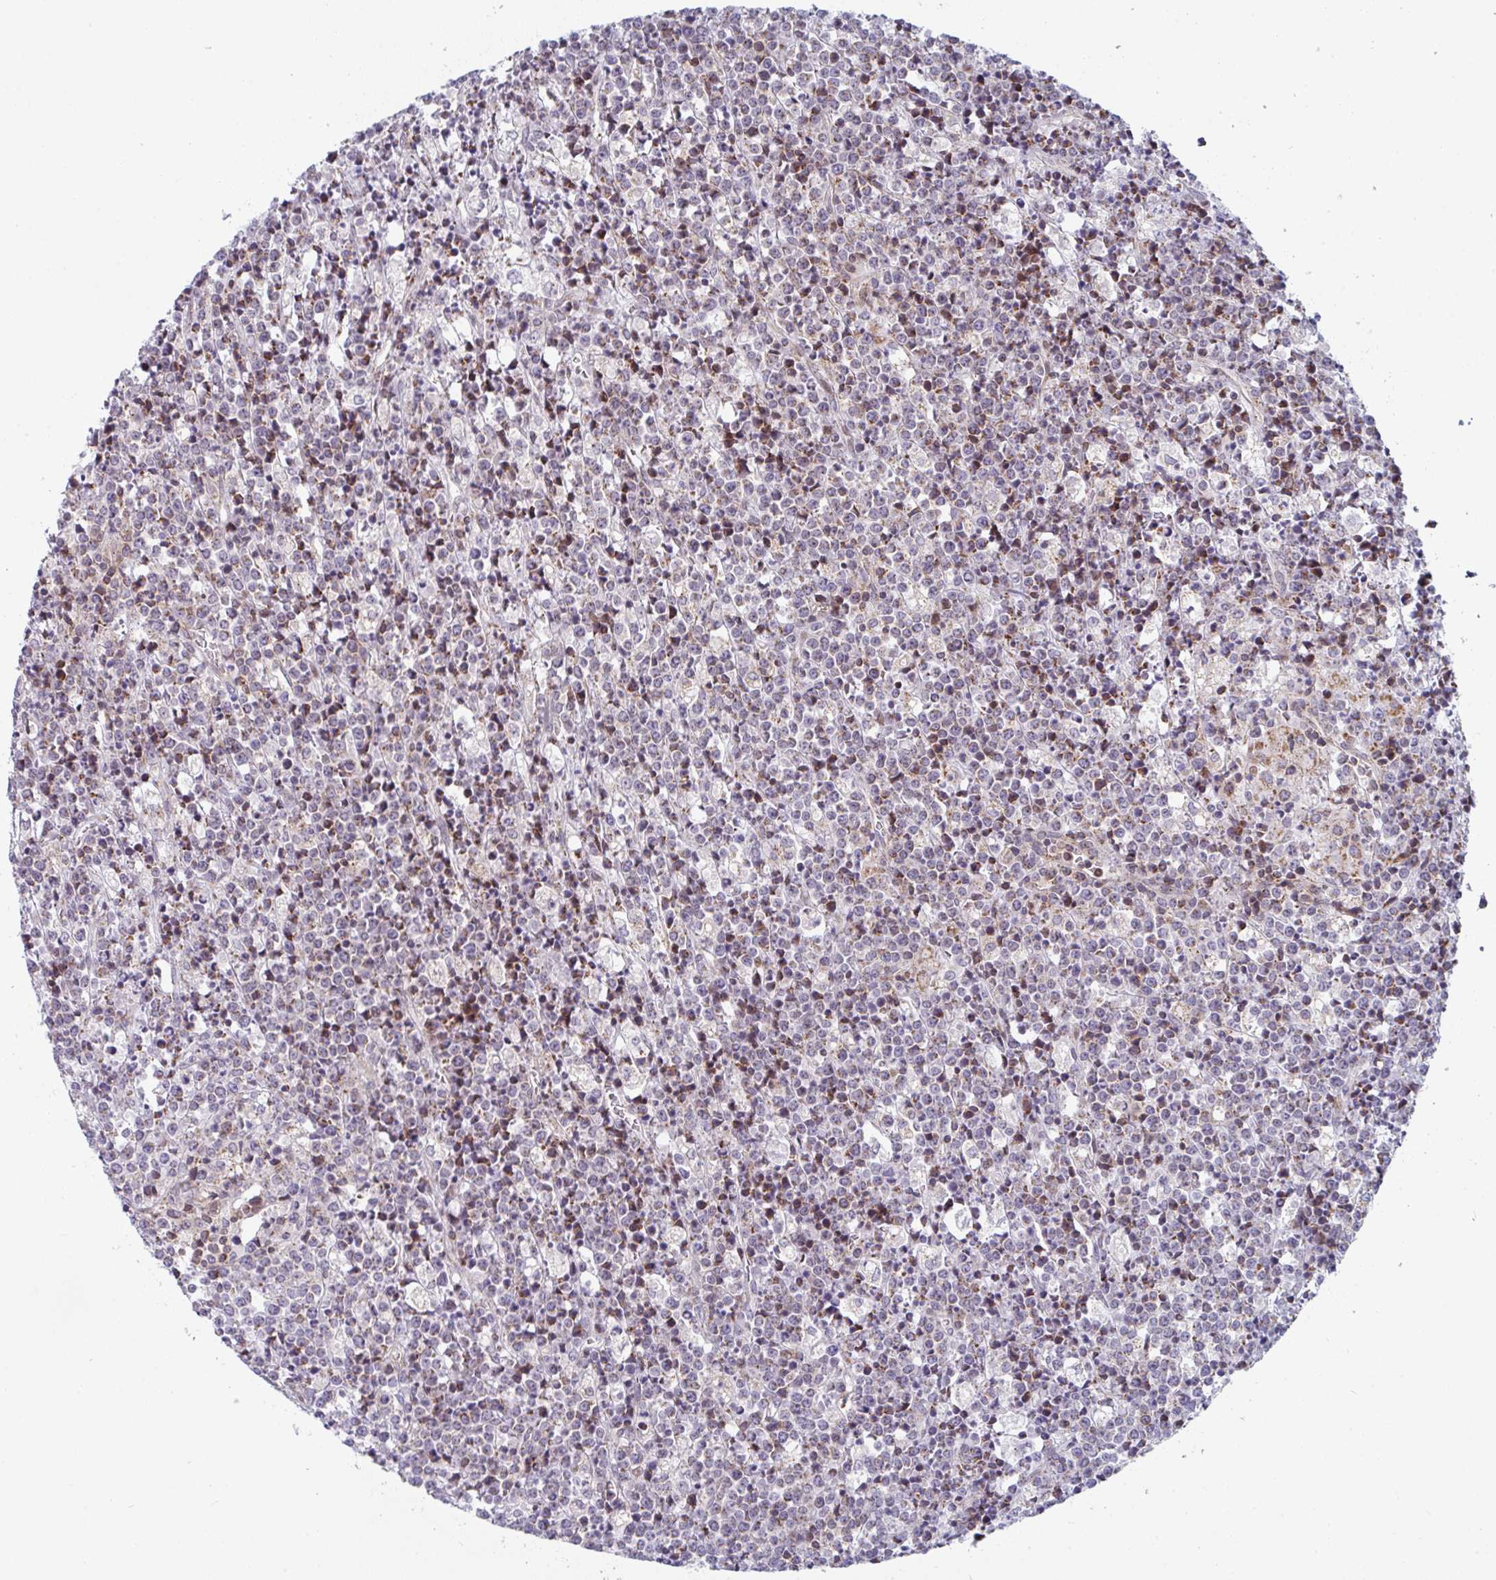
{"staining": {"intensity": "weak", "quantity": "<25%", "location": "cytoplasmic/membranous"}, "tissue": "lymphoma", "cell_type": "Tumor cells", "image_type": "cancer", "snomed": [{"axis": "morphology", "description": "Malignant lymphoma, non-Hodgkin's type, High grade"}, {"axis": "topography", "description": "Ovary"}], "caption": "An image of human lymphoma is negative for staining in tumor cells. The staining was performed using DAB to visualize the protein expression in brown, while the nuclei were stained in blue with hematoxylin (Magnification: 20x).", "gene": "PRKCH", "patient": {"sex": "female", "age": 56}}